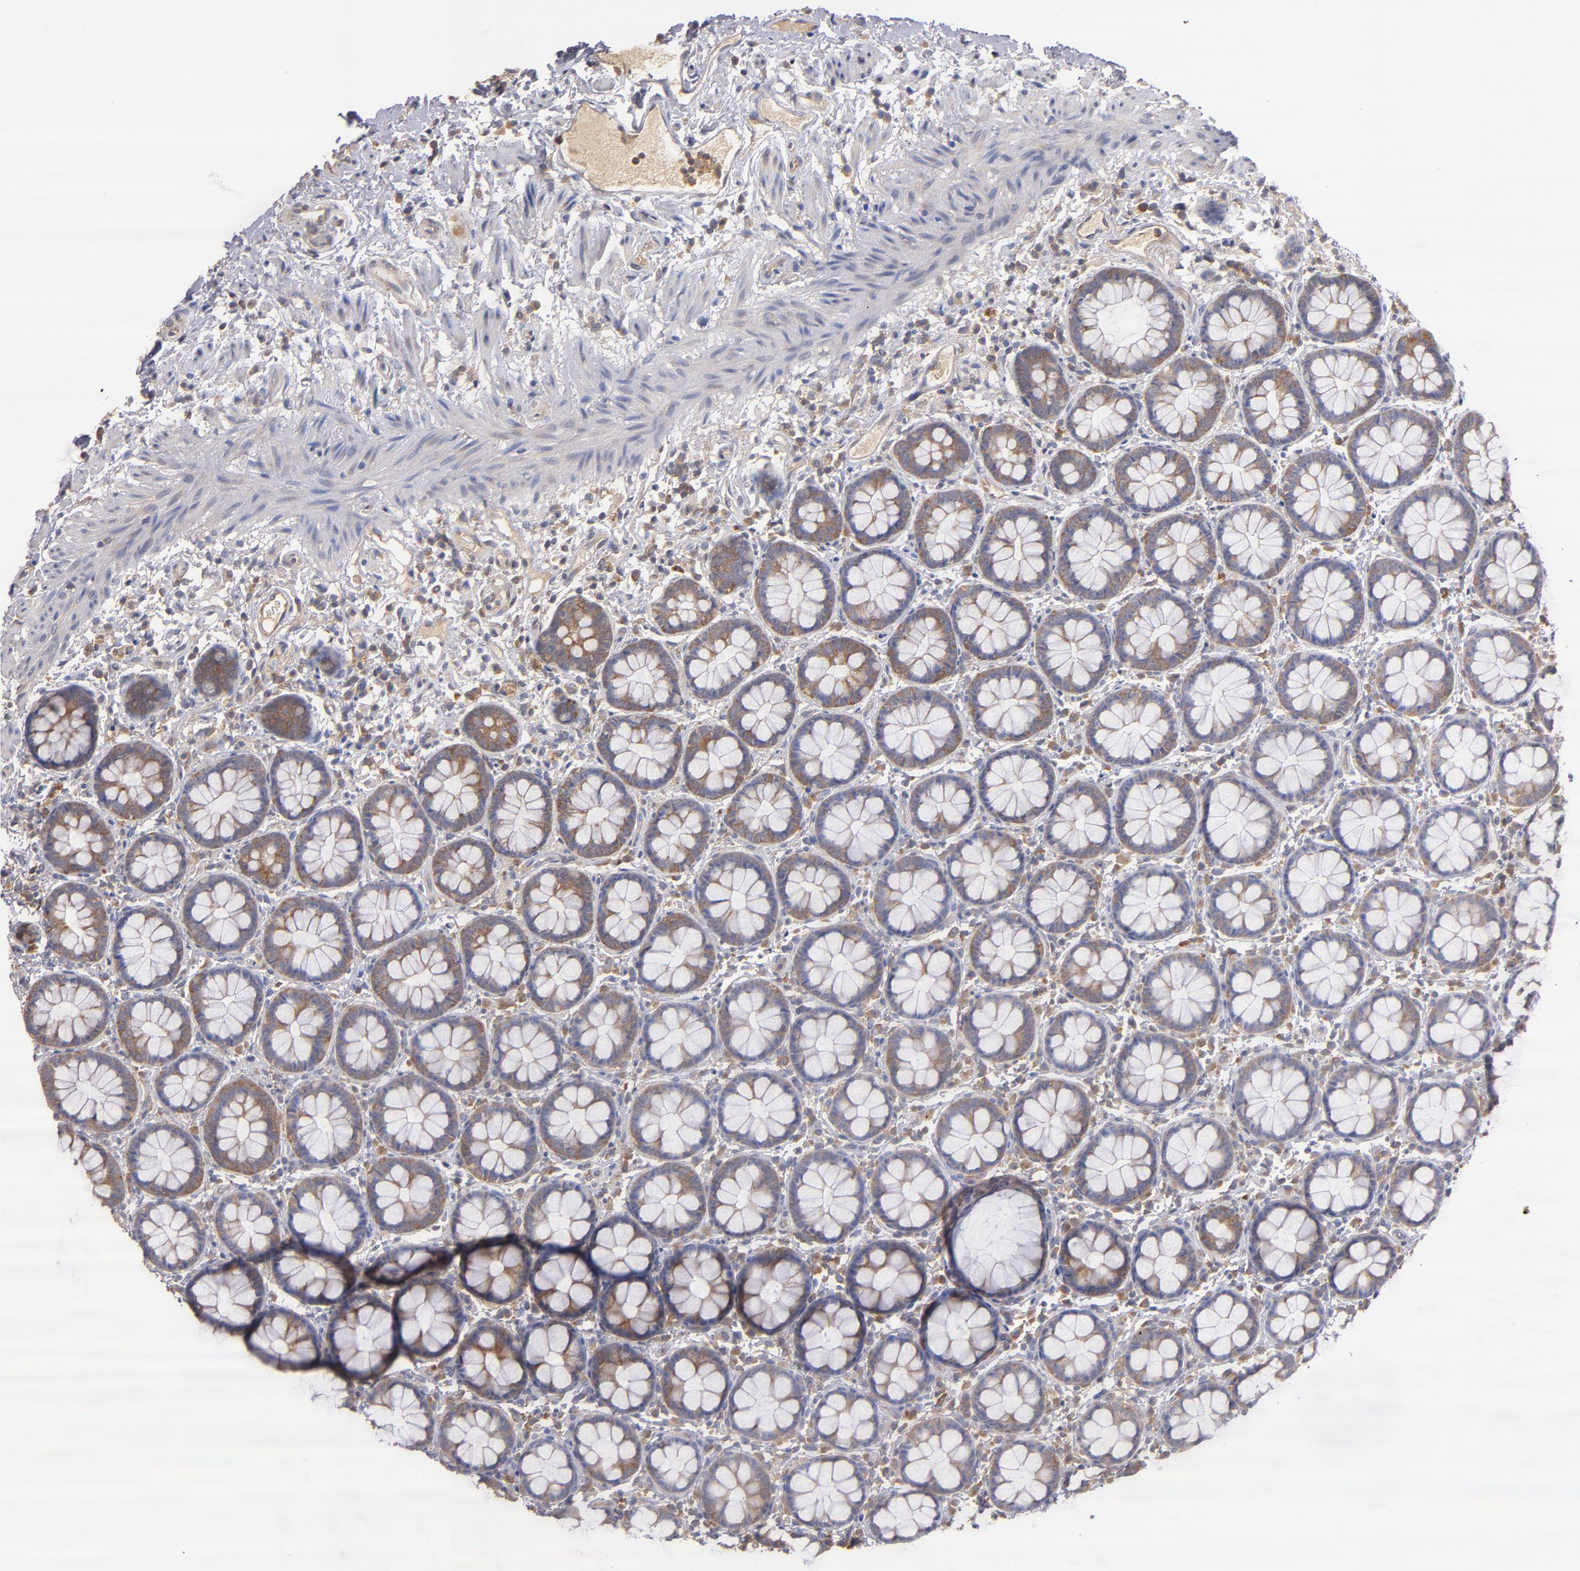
{"staining": {"intensity": "moderate", "quantity": "25%-75%", "location": "cytoplasmic/membranous"}, "tissue": "rectum", "cell_type": "Glandular cells", "image_type": "normal", "snomed": [{"axis": "morphology", "description": "Normal tissue, NOS"}, {"axis": "topography", "description": "Rectum"}], "caption": "The immunohistochemical stain highlights moderate cytoplasmic/membranous expression in glandular cells of normal rectum.", "gene": "UPF3B", "patient": {"sex": "female", "age": 46}}